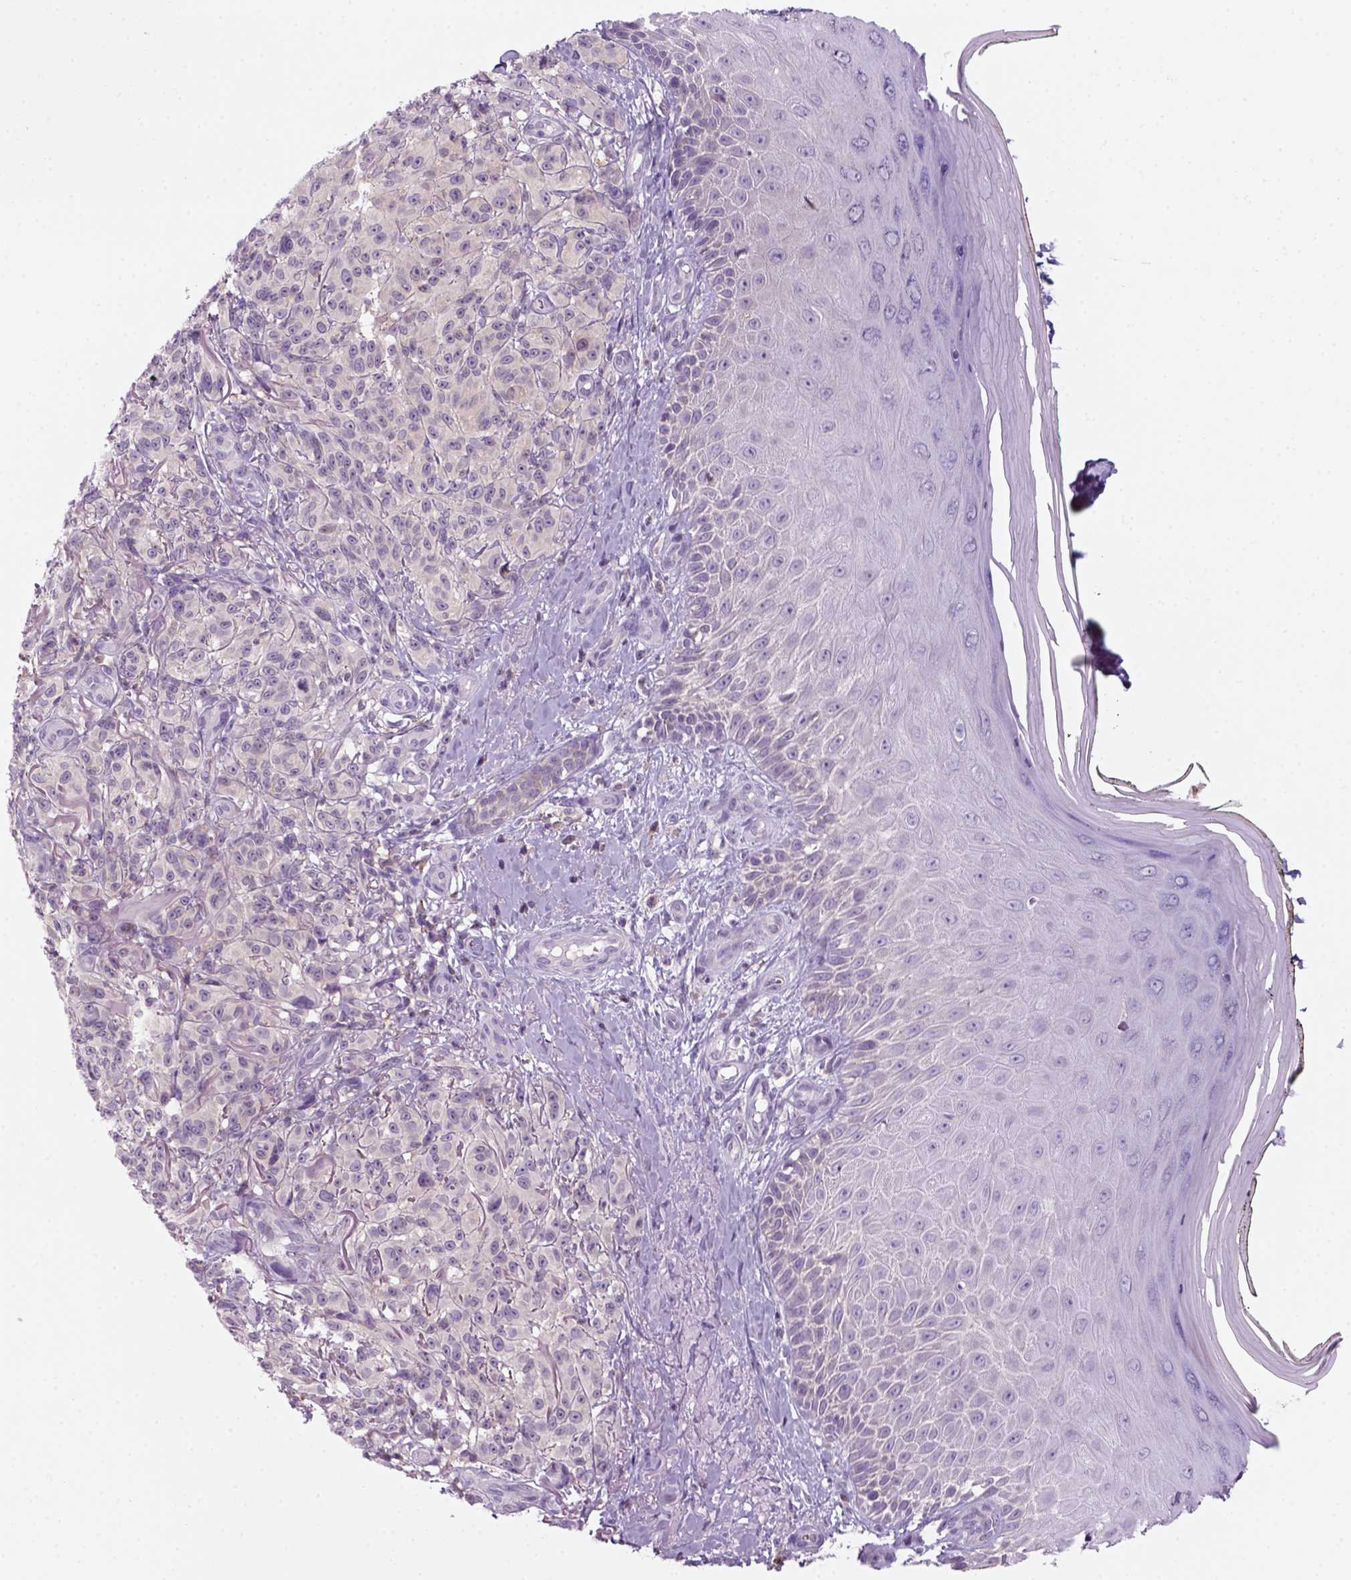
{"staining": {"intensity": "negative", "quantity": "none", "location": "none"}, "tissue": "melanoma", "cell_type": "Tumor cells", "image_type": "cancer", "snomed": [{"axis": "morphology", "description": "Malignant melanoma, NOS"}, {"axis": "topography", "description": "Skin"}], "caption": "High power microscopy micrograph of an IHC image of melanoma, revealing no significant positivity in tumor cells. (IHC, brightfield microscopy, high magnification).", "gene": "GOT1", "patient": {"sex": "female", "age": 85}}